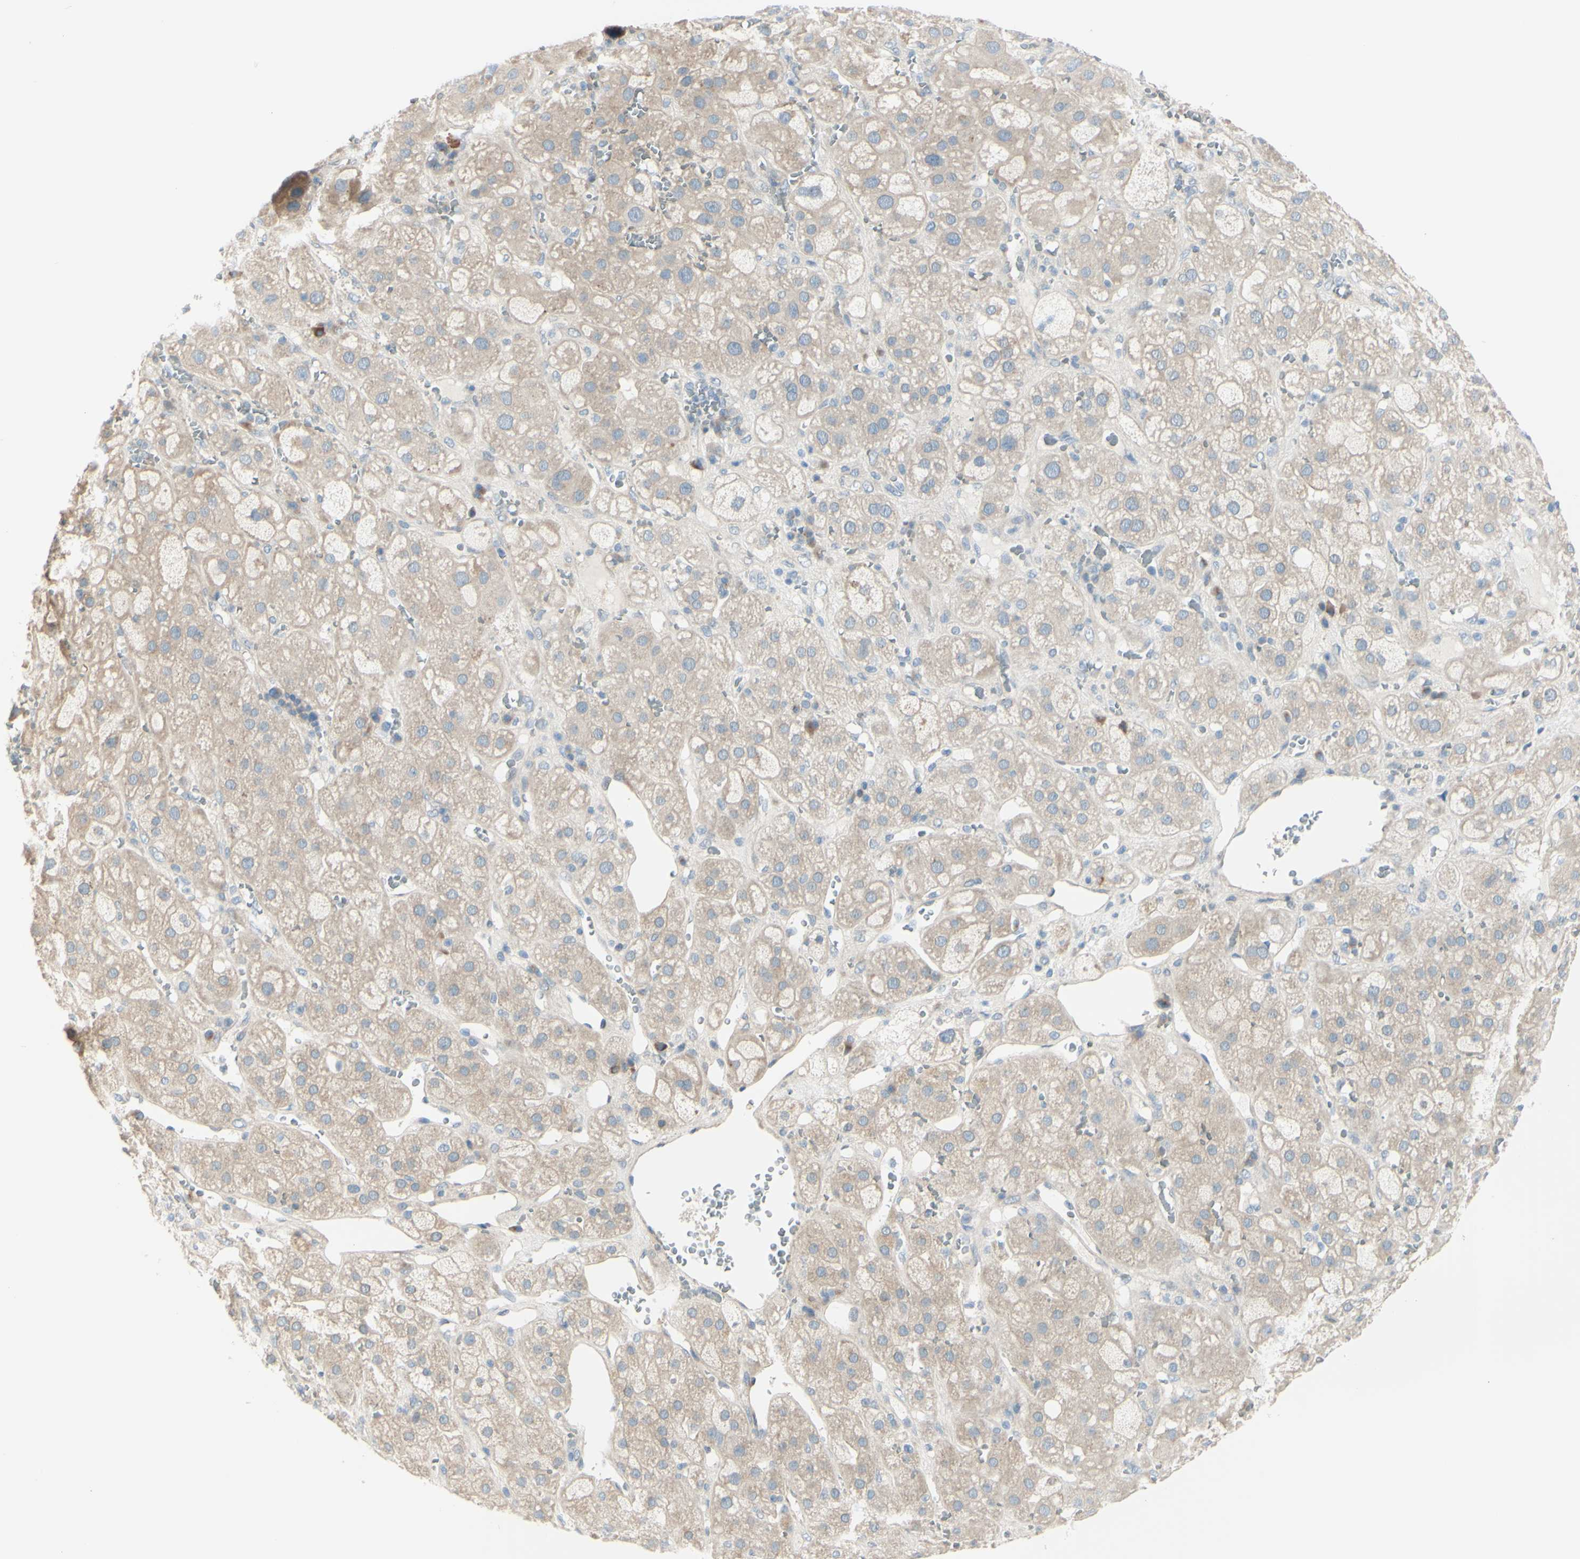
{"staining": {"intensity": "moderate", "quantity": ">75%", "location": "cytoplasmic/membranous"}, "tissue": "adrenal gland", "cell_type": "Glandular cells", "image_type": "normal", "snomed": [{"axis": "morphology", "description": "Normal tissue, NOS"}, {"axis": "topography", "description": "Adrenal gland"}], "caption": "Immunohistochemical staining of unremarkable adrenal gland exhibits medium levels of moderate cytoplasmic/membranous expression in approximately >75% of glandular cells. (DAB (3,3'-diaminobenzidine) = brown stain, brightfield microscopy at high magnification).", "gene": "LRRK1", "patient": {"sex": "female", "age": 47}}